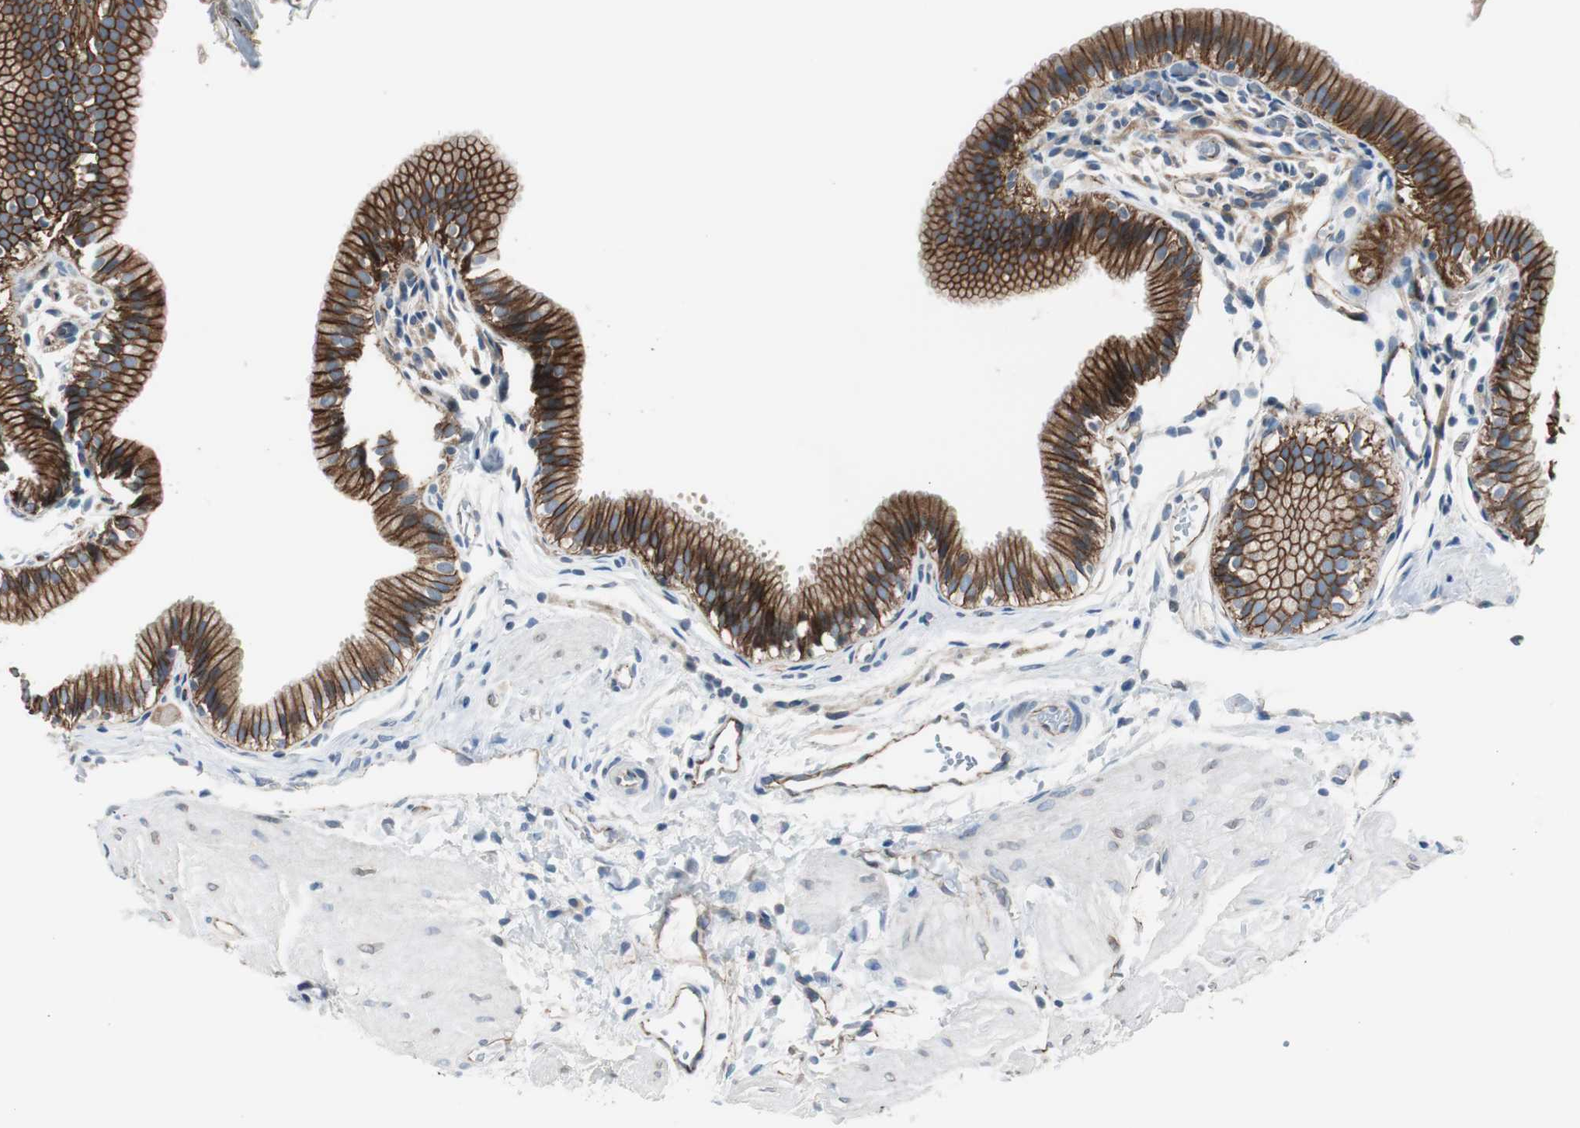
{"staining": {"intensity": "strong", "quantity": ">75%", "location": "cytoplasmic/membranous"}, "tissue": "gallbladder", "cell_type": "Glandular cells", "image_type": "normal", "snomed": [{"axis": "morphology", "description": "Normal tissue, NOS"}, {"axis": "topography", "description": "Gallbladder"}], "caption": "A high amount of strong cytoplasmic/membranous expression is appreciated in approximately >75% of glandular cells in unremarkable gallbladder.", "gene": "STXBP4", "patient": {"sex": "female", "age": 26}}